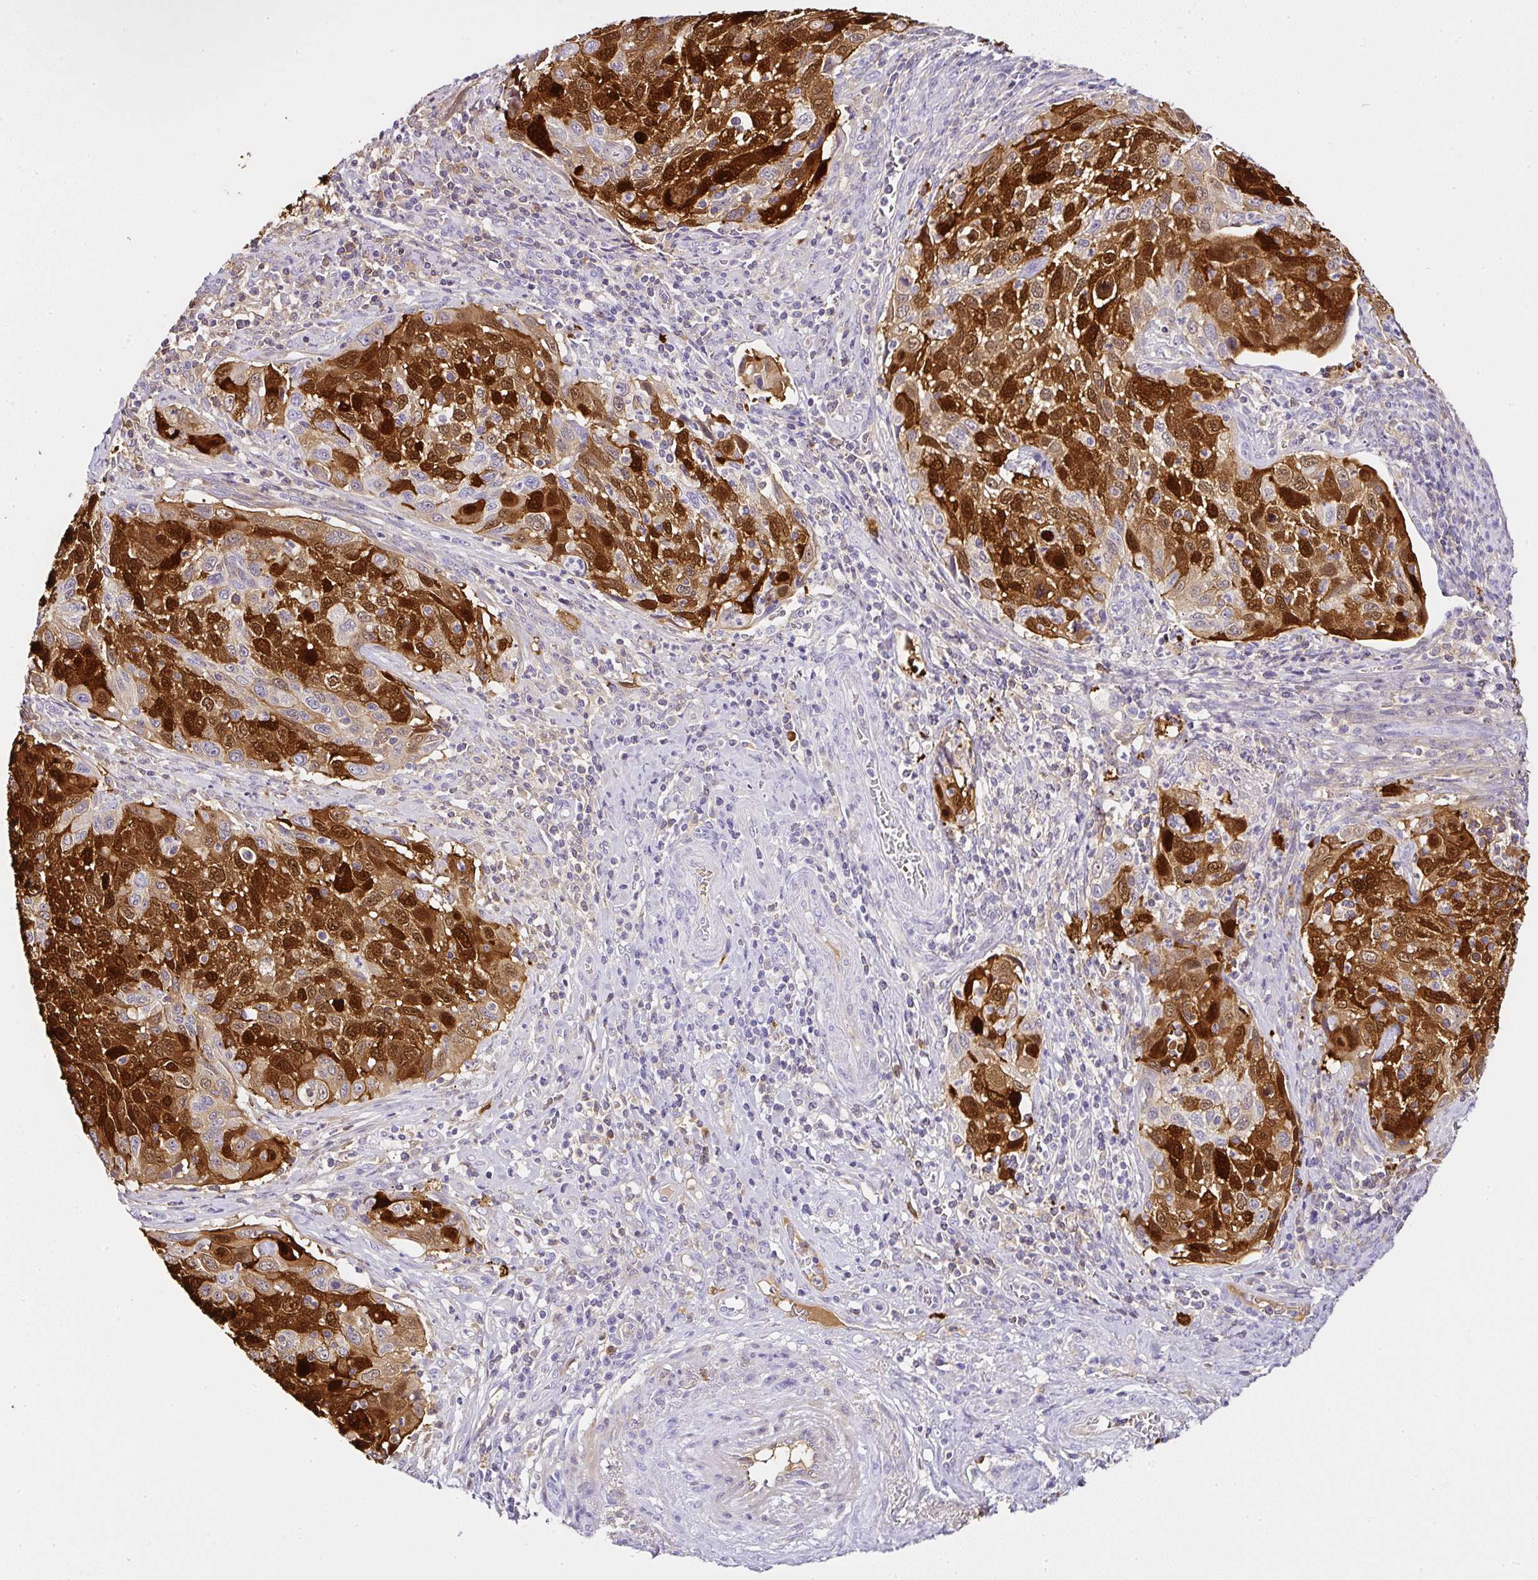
{"staining": {"intensity": "strong", "quantity": ">75%", "location": "cytoplasmic/membranous,nuclear"}, "tissue": "cervical cancer", "cell_type": "Tumor cells", "image_type": "cancer", "snomed": [{"axis": "morphology", "description": "Squamous cell carcinoma, NOS"}, {"axis": "topography", "description": "Cervix"}], "caption": "Protein expression analysis of cervical squamous cell carcinoma reveals strong cytoplasmic/membranous and nuclear positivity in approximately >75% of tumor cells. Nuclei are stained in blue.", "gene": "SERPINB3", "patient": {"sex": "female", "age": 70}}